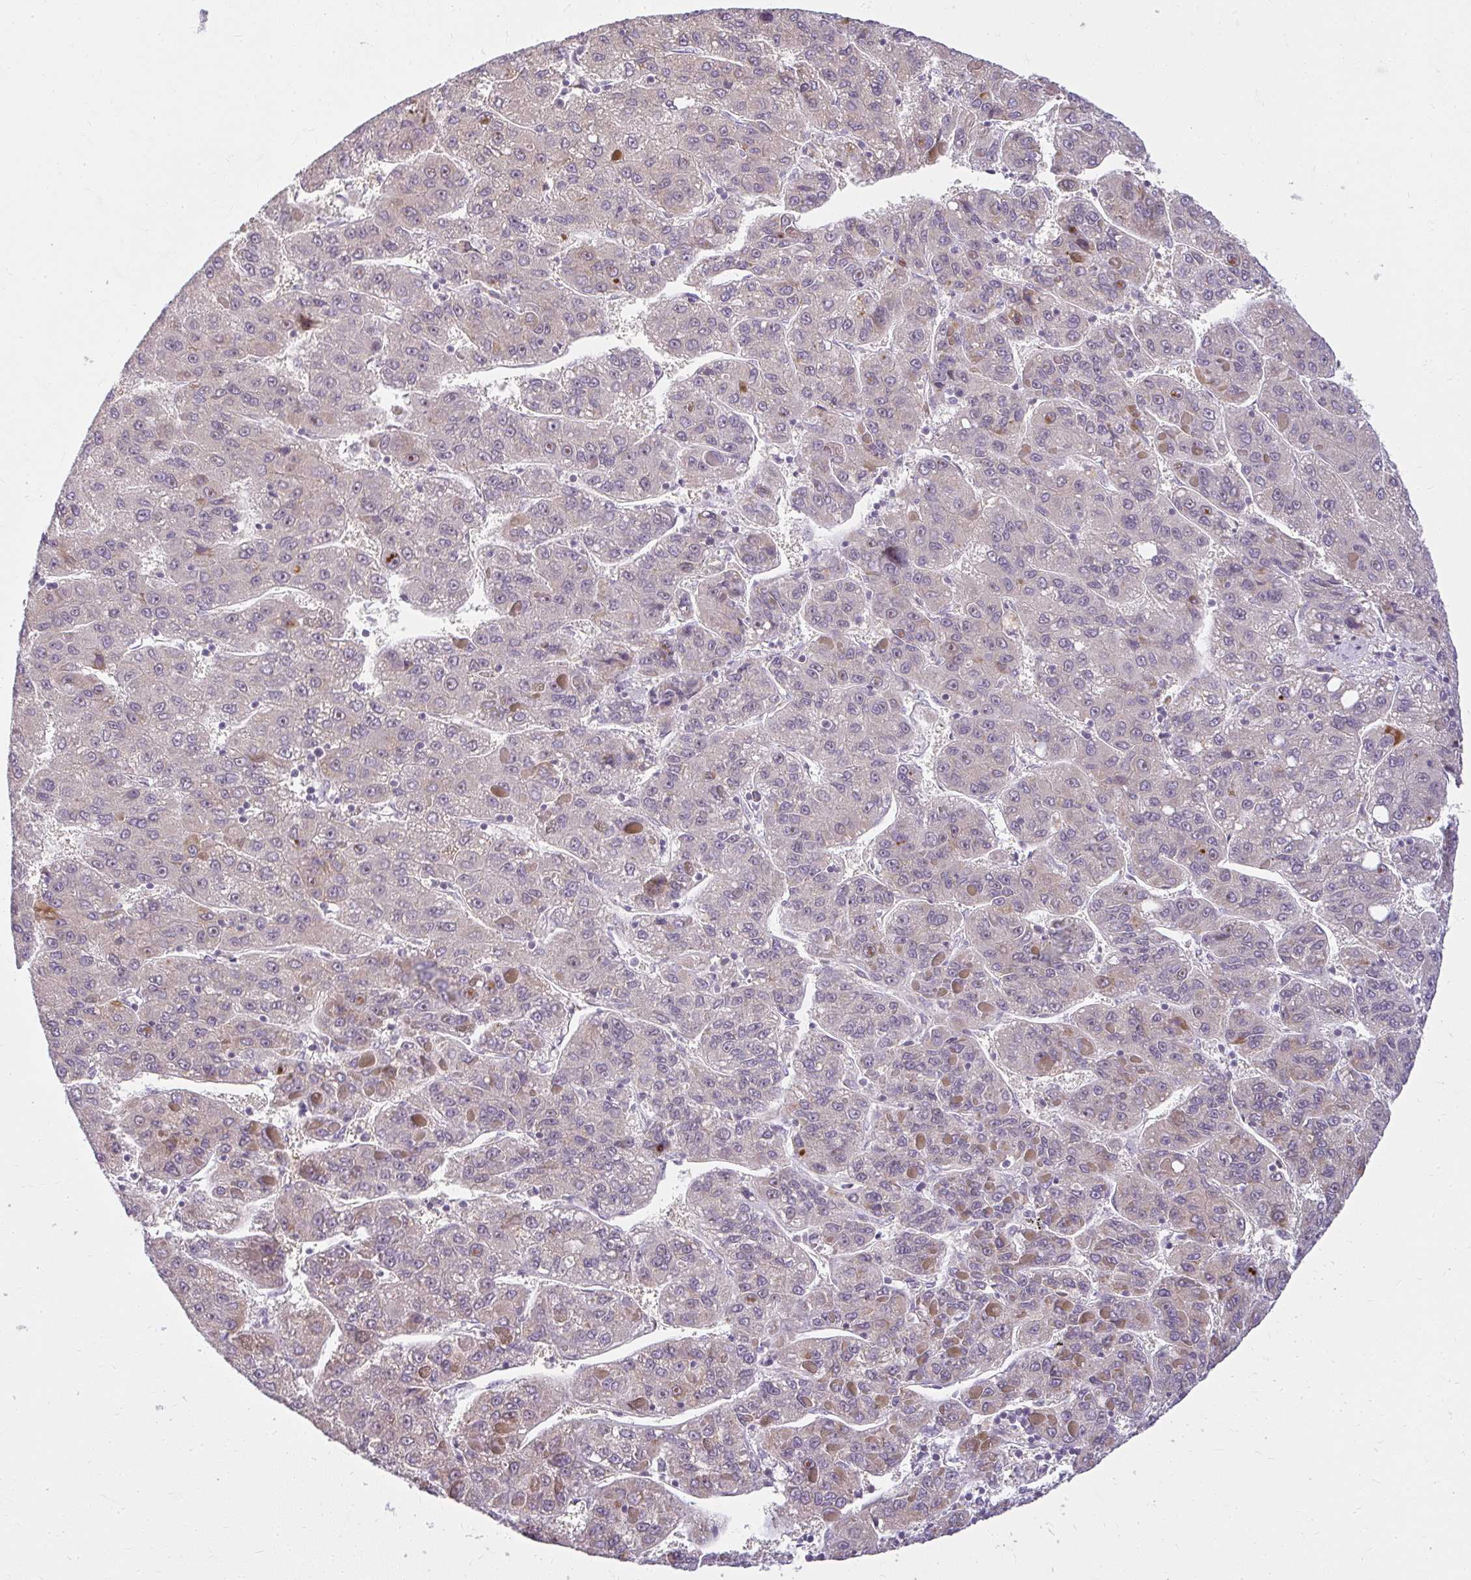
{"staining": {"intensity": "negative", "quantity": "none", "location": "none"}, "tissue": "liver cancer", "cell_type": "Tumor cells", "image_type": "cancer", "snomed": [{"axis": "morphology", "description": "Carcinoma, Hepatocellular, NOS"}, {"axis": "topography", "description": "Liver"}], "caption": "Hepatocellular carcinoma (liver) was stained to show a protein in brown. There is no significant expression in tumor cells. (DAB immunohistochemistry (IHC) visualized using brightfield microscopy, high magnification).", "gene": "ZFYVE26", "patient": {"sex": "female", "age": 82}}